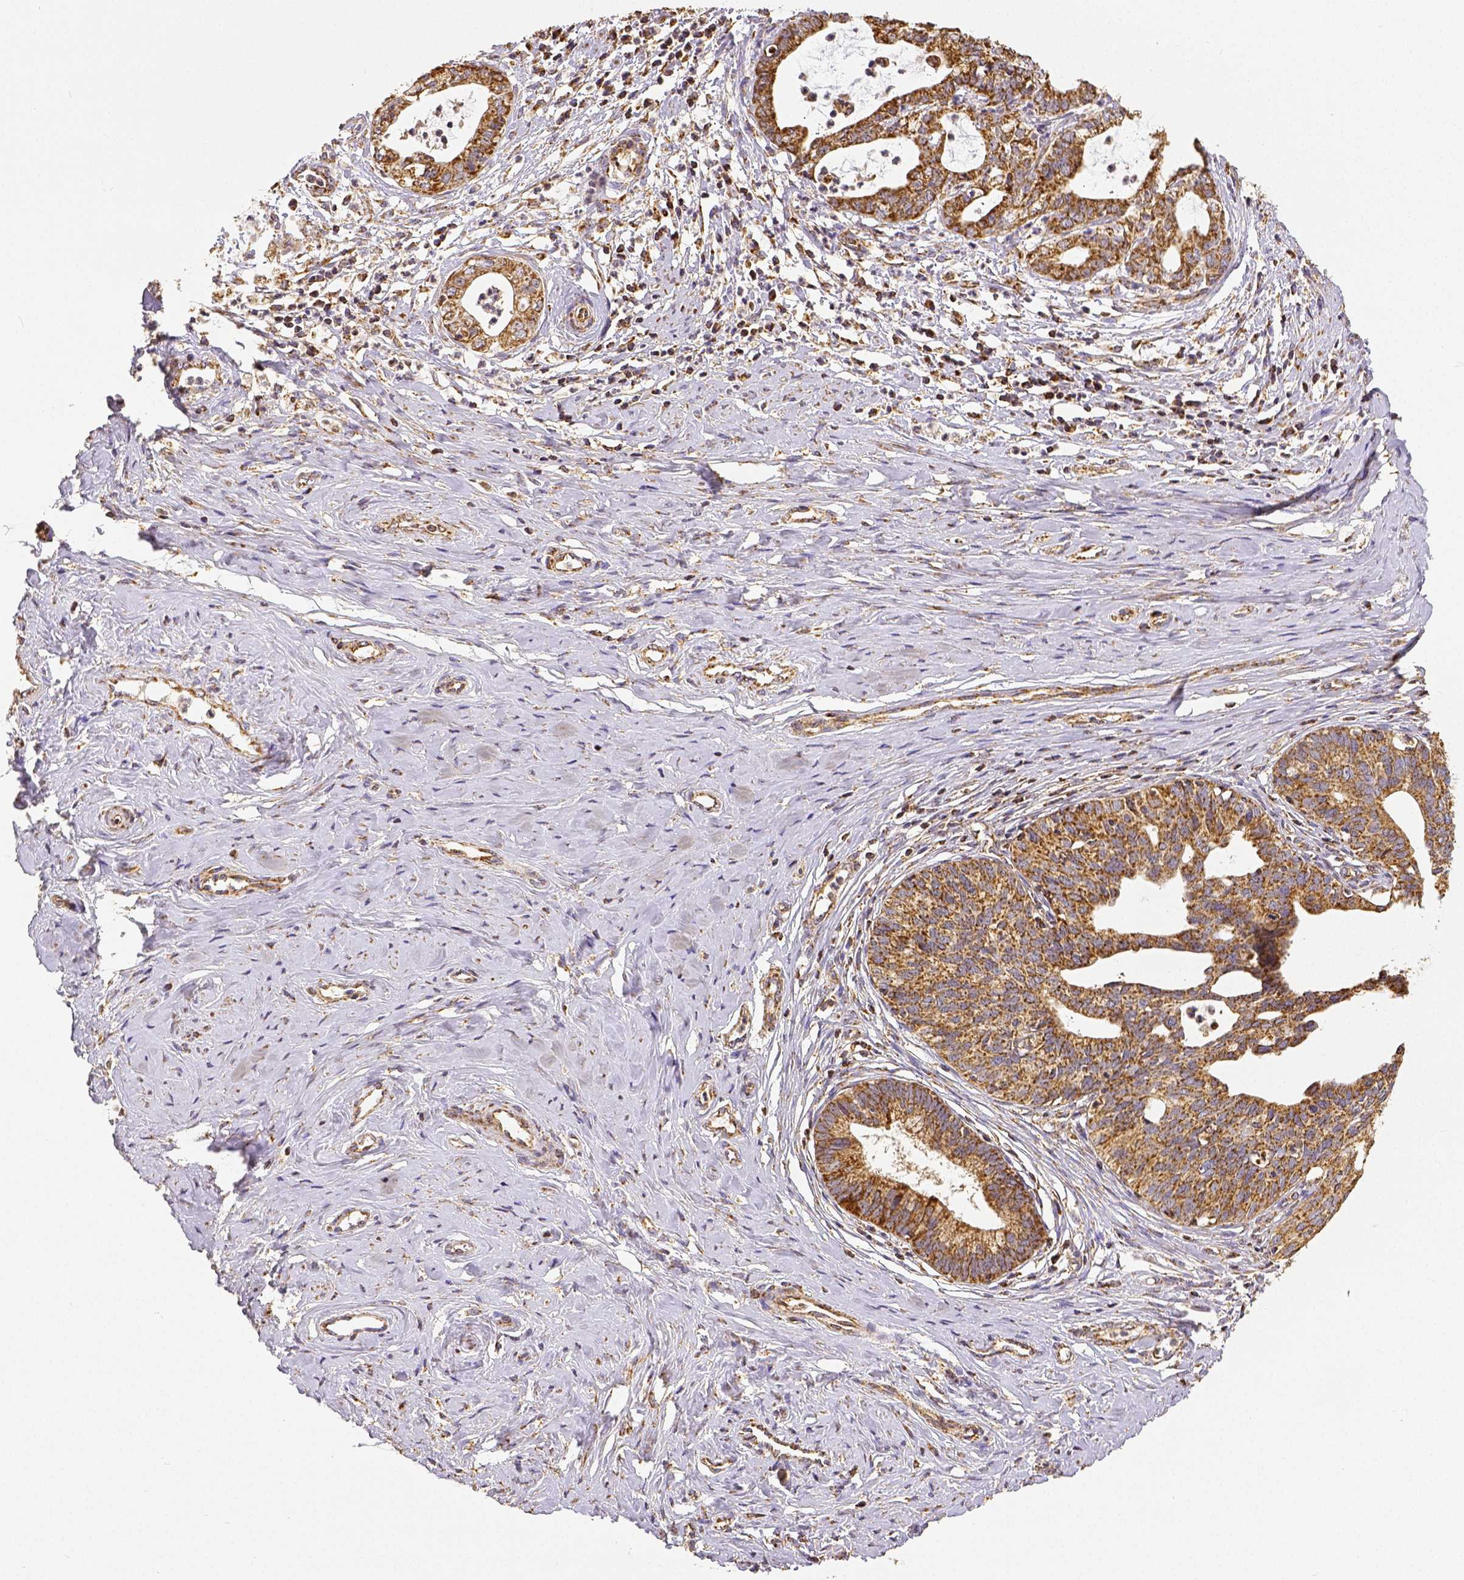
{"staining": {"intensity": "moderate", "quantity": ">75%", "location": "cytoplasmic/membranous"}, "tissue": "cervical cancer", "cell_type": "Tumor cells", "image_type": "cancer", "snomed": [{"axis": "morphology", "description": "Normal tissue, NOS"}, {"axis": "morphology", "description": "Adenocarcinoma, NOS"}, {"axis": "topography", "description": "Cervix"}], "caption": "Protein analysis of adenocarcinoma (cervical) tissue reveals moderate cytoplasmic/membranous positivity in about >75% of tumor cells. (brown staining indicates protein expression, while blue staining denotes nuclei).", "gene": "SDHB", "patient": {"sex": "female", "age": 38}}